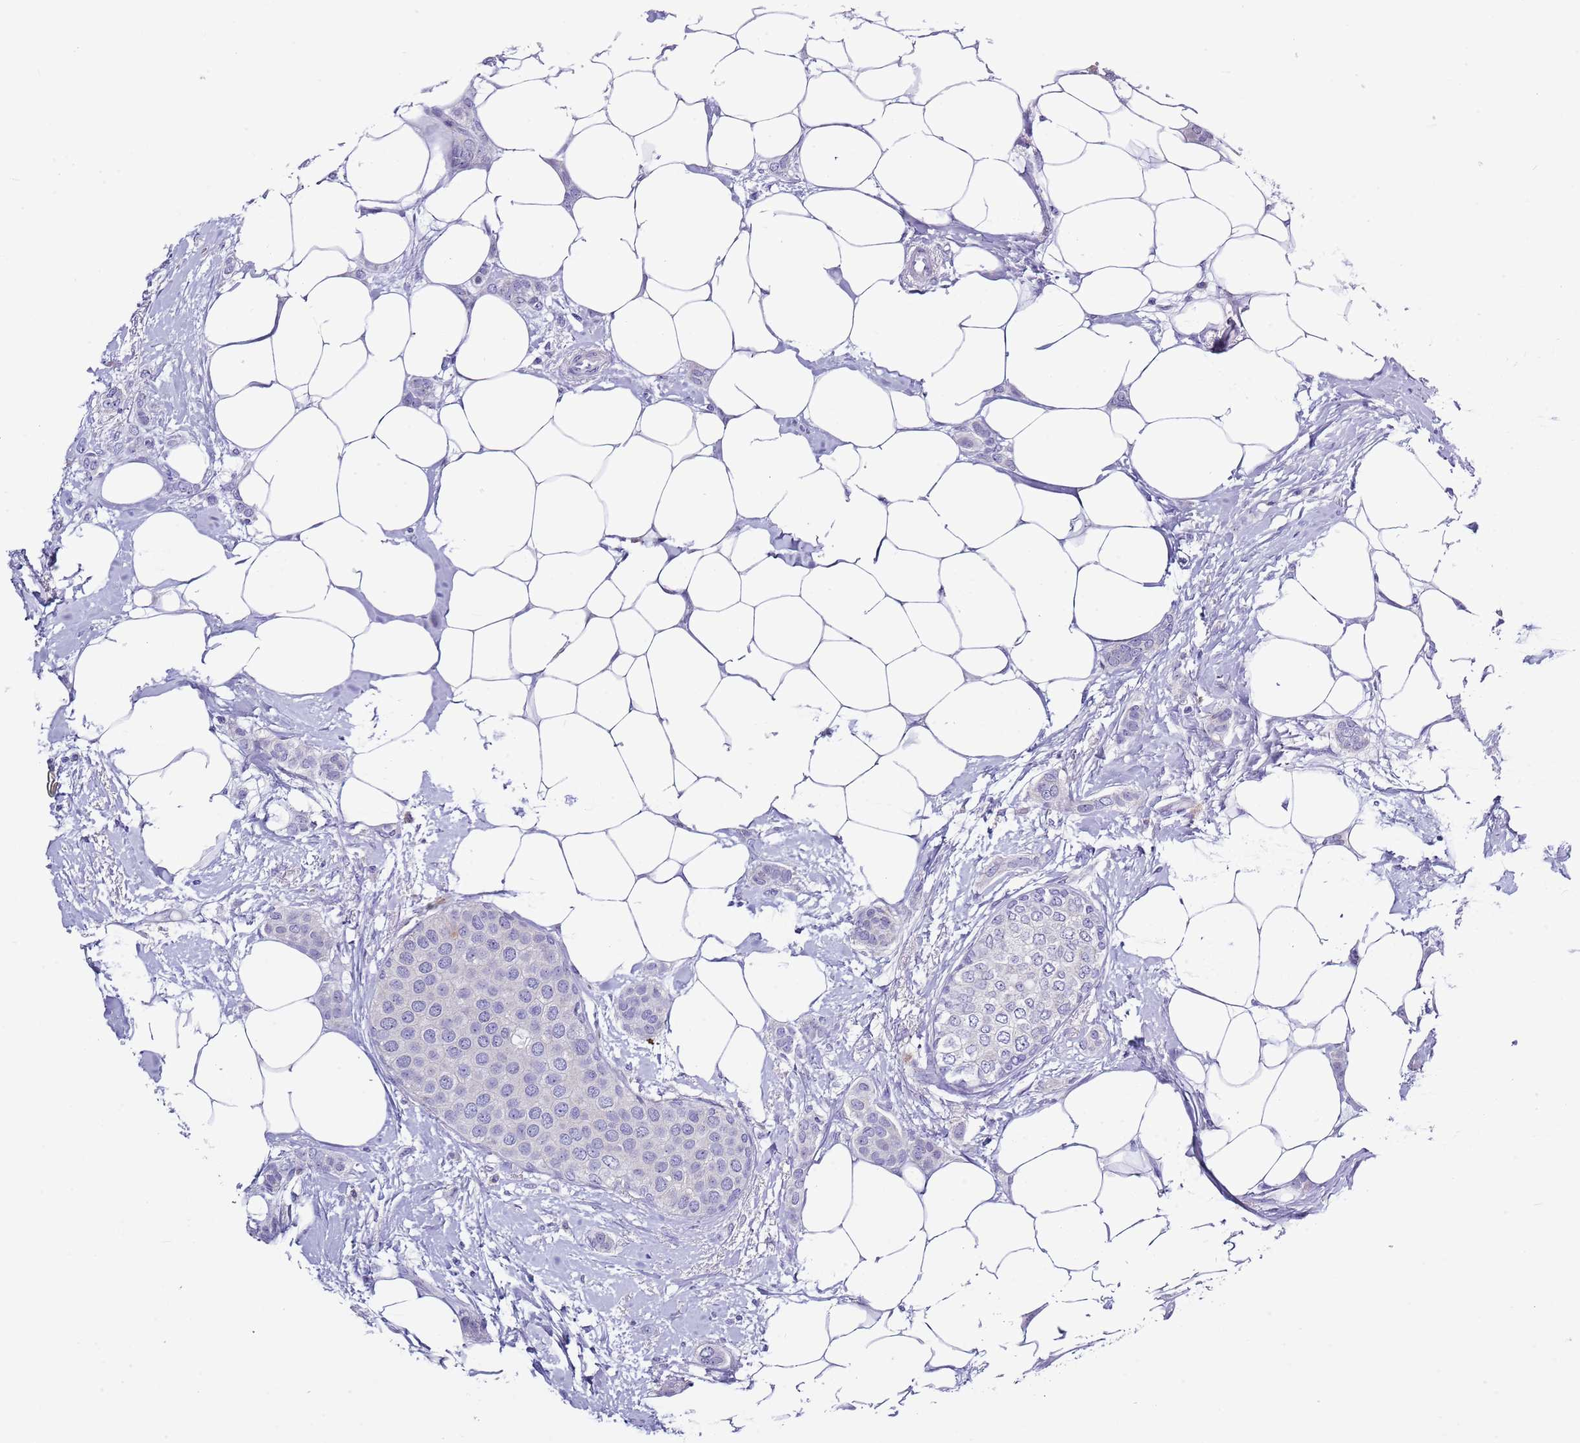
{"staining": {"intensity": "negative", "quantity": "none", "location": "none"}, "tissue": "breast cancer", "cell_type": "Tumor cells", "image_type": "cancer", "snomed": [{"axis": "morphology", "description": "Duct carcinoma"}, {"axis": "topography", "description": "Breast"}], "caption": "DAB (3,3'-diaminobenzidine) immunohistochemical staining of human invasive ductal carcinoma (breast) exhibits no significant positivity in tumor cells. The staining was performed using DAB (3,3'-diaminobenzidine) to visualize the protein expression in brown, while the nuclei were stained in blue with hematoxylin (Magnification: 20x).", "gene": "ZFP2", "patient": {"sex": "female", "age": 72}}